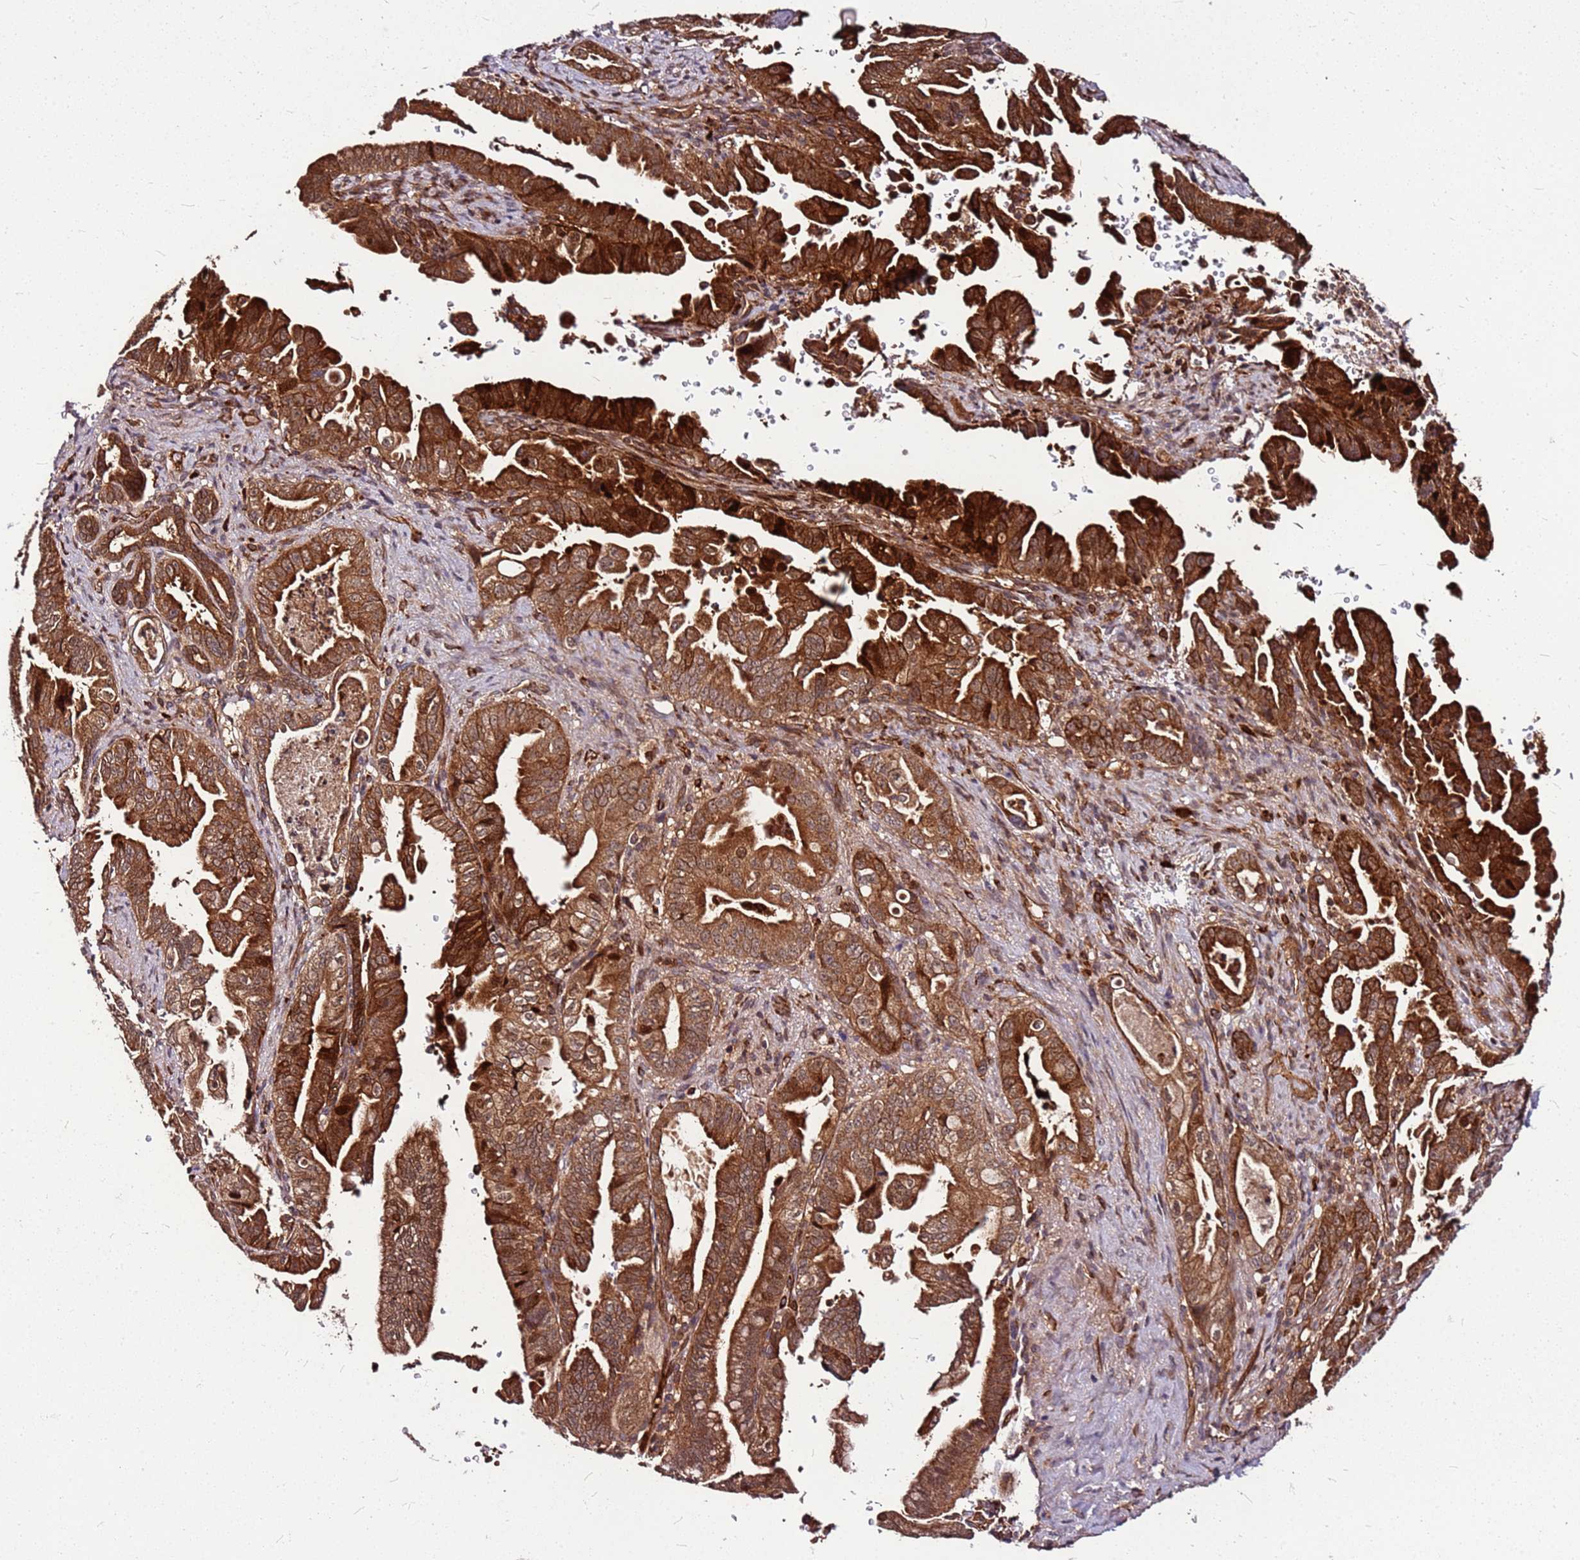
{"staining": {"intensity": "strong", "quantity": ">75%", "location": "cytoplasmic/membranous"}, "tissue": "pancreatic cancer", "cell_type": "Tumor cells", "image_type": "cancer", "snomed": [{"axis": "morphology", "description": "Adenocarcinoma, NOS"}, {"axis": "topography", "description": "Pancreas"}], "caption": "Immunohistochemical staining of human adenocarcinoma (pancreatic) shows high levels of strong cytoplasmic/membranous expression in about >75% of tumor cells.", "gene": "LYPLAL1", "patient": {"sex": "male", "age": 70}}